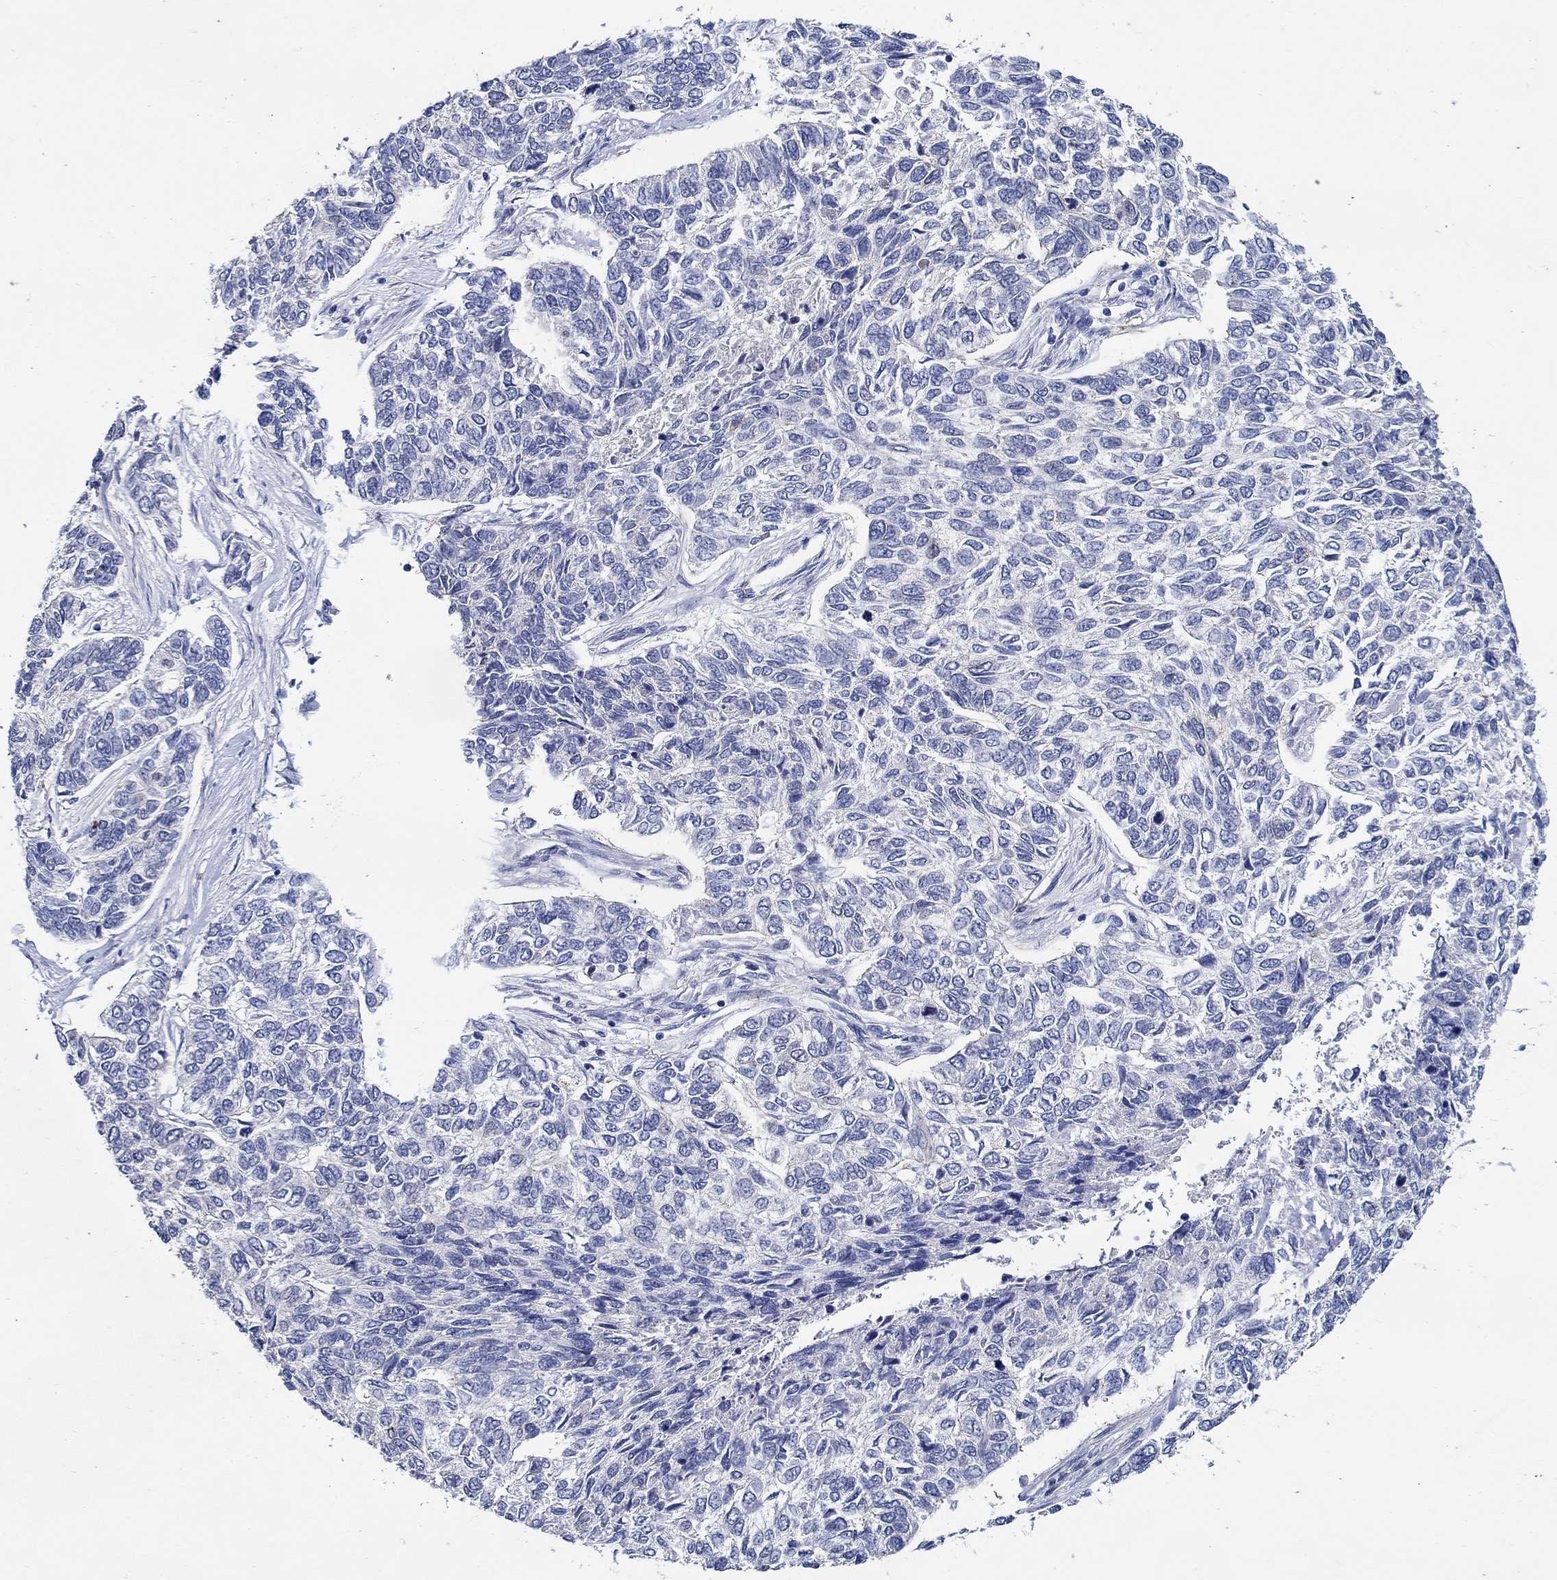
{"staining": {"intensity": "negative", "quantity": "none", "location": "none"}, "tissue": "skin cancer", "cell_type": "Tumor cells", "image_type": "cancer", "snomed": [{"axis": "morphology", "description": "Basal cell carcinoma"}, {"axis": "topography", "description": "Skin"}], "caption": "Image shows no significant protein expression in tumor cells of basal cell carcinoma (skin).", "gene": "MC2R", "patient": {"sex": "female", "age": 65}}